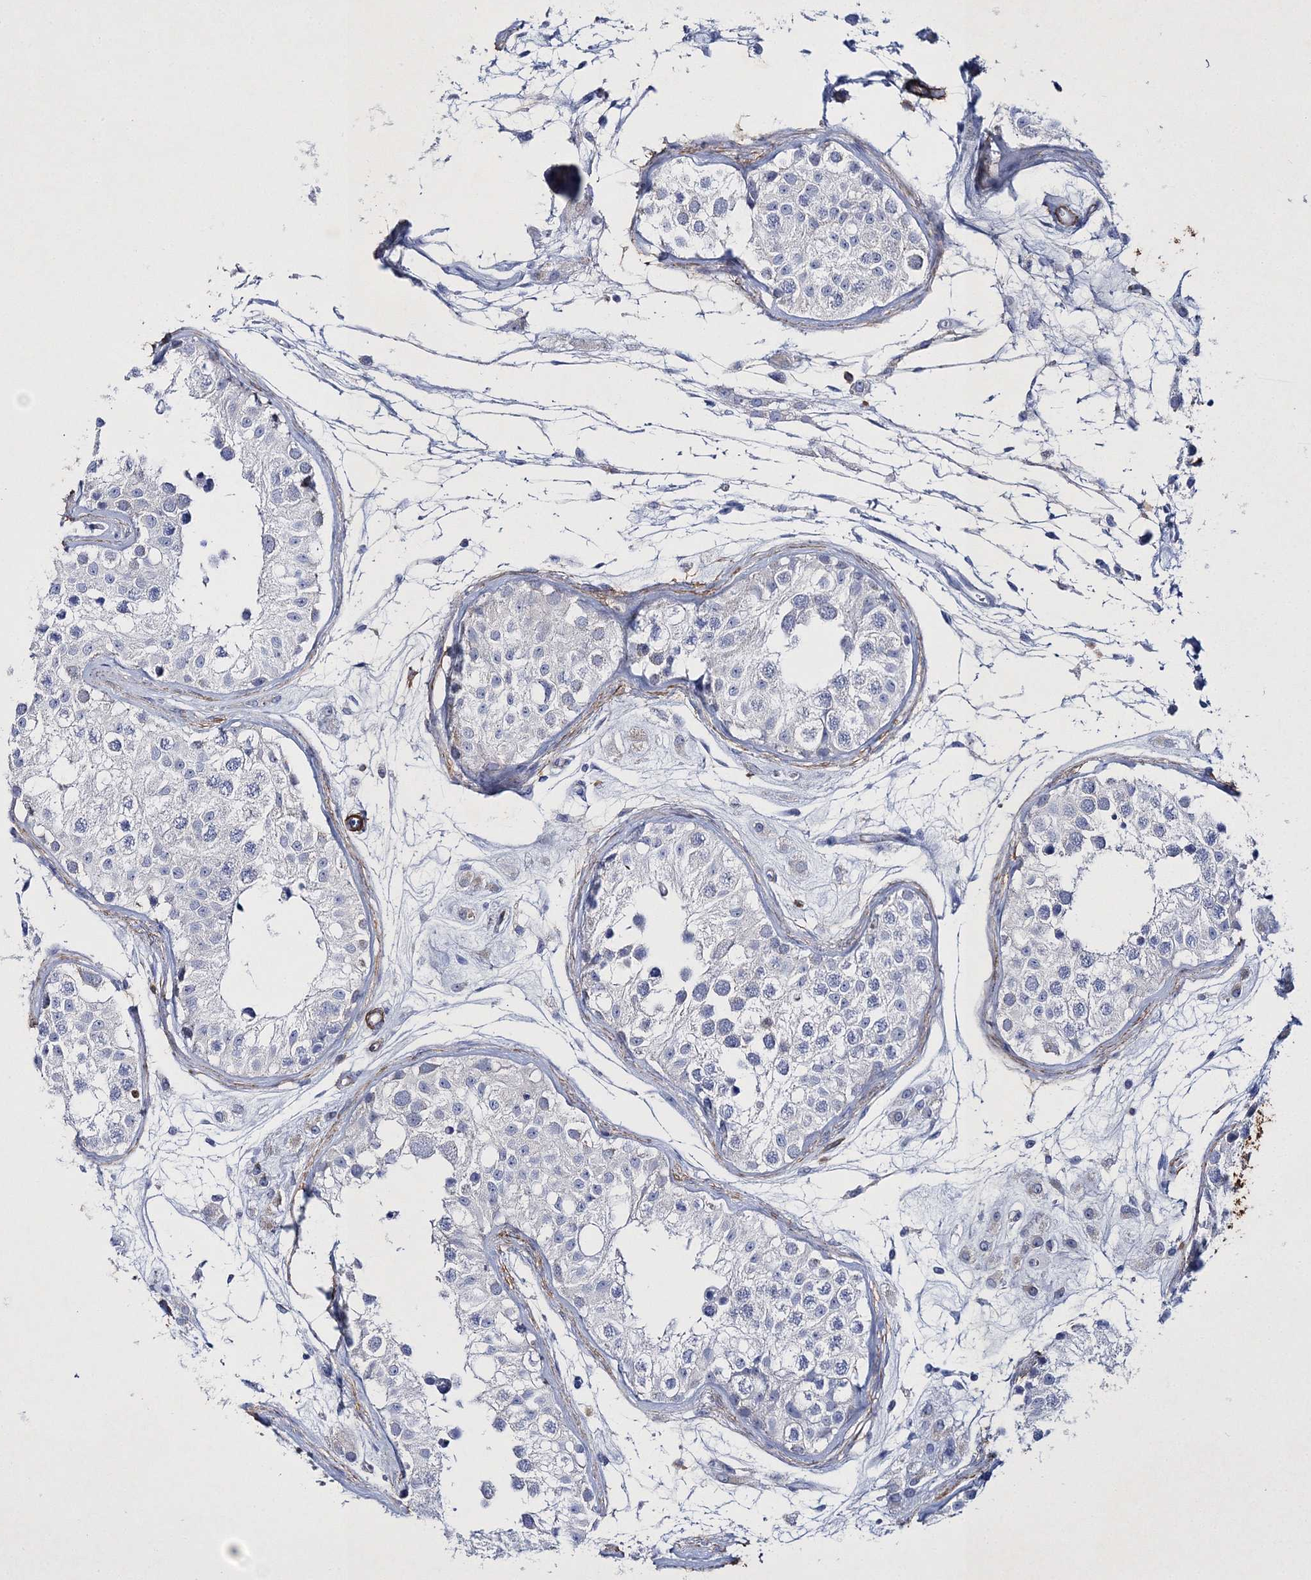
{"staining": {"intensity": "negative", "quantity": "none", "location": "none"}, "tissue": "testis", "cell_type": "Cells in seminiferous ducts", "image_type": "normal", "snomed": [{"axis": "morphology", "description": "Normal tissue, NOS"}, {"axis": "morphology", "description": "Adenocarcinoma, metastatic, NOS"}, {"axis": "topography", "description": "Testis"}], "caption": "Cells in seminiferous ducts are negative for brown protein staining in normal testis. The staining is performed using DAB brown chromogen with nuclei counter-stained in using hematoxylin.", "gene": "RTN2", "patient": {"sex": "male", "age": 26}}